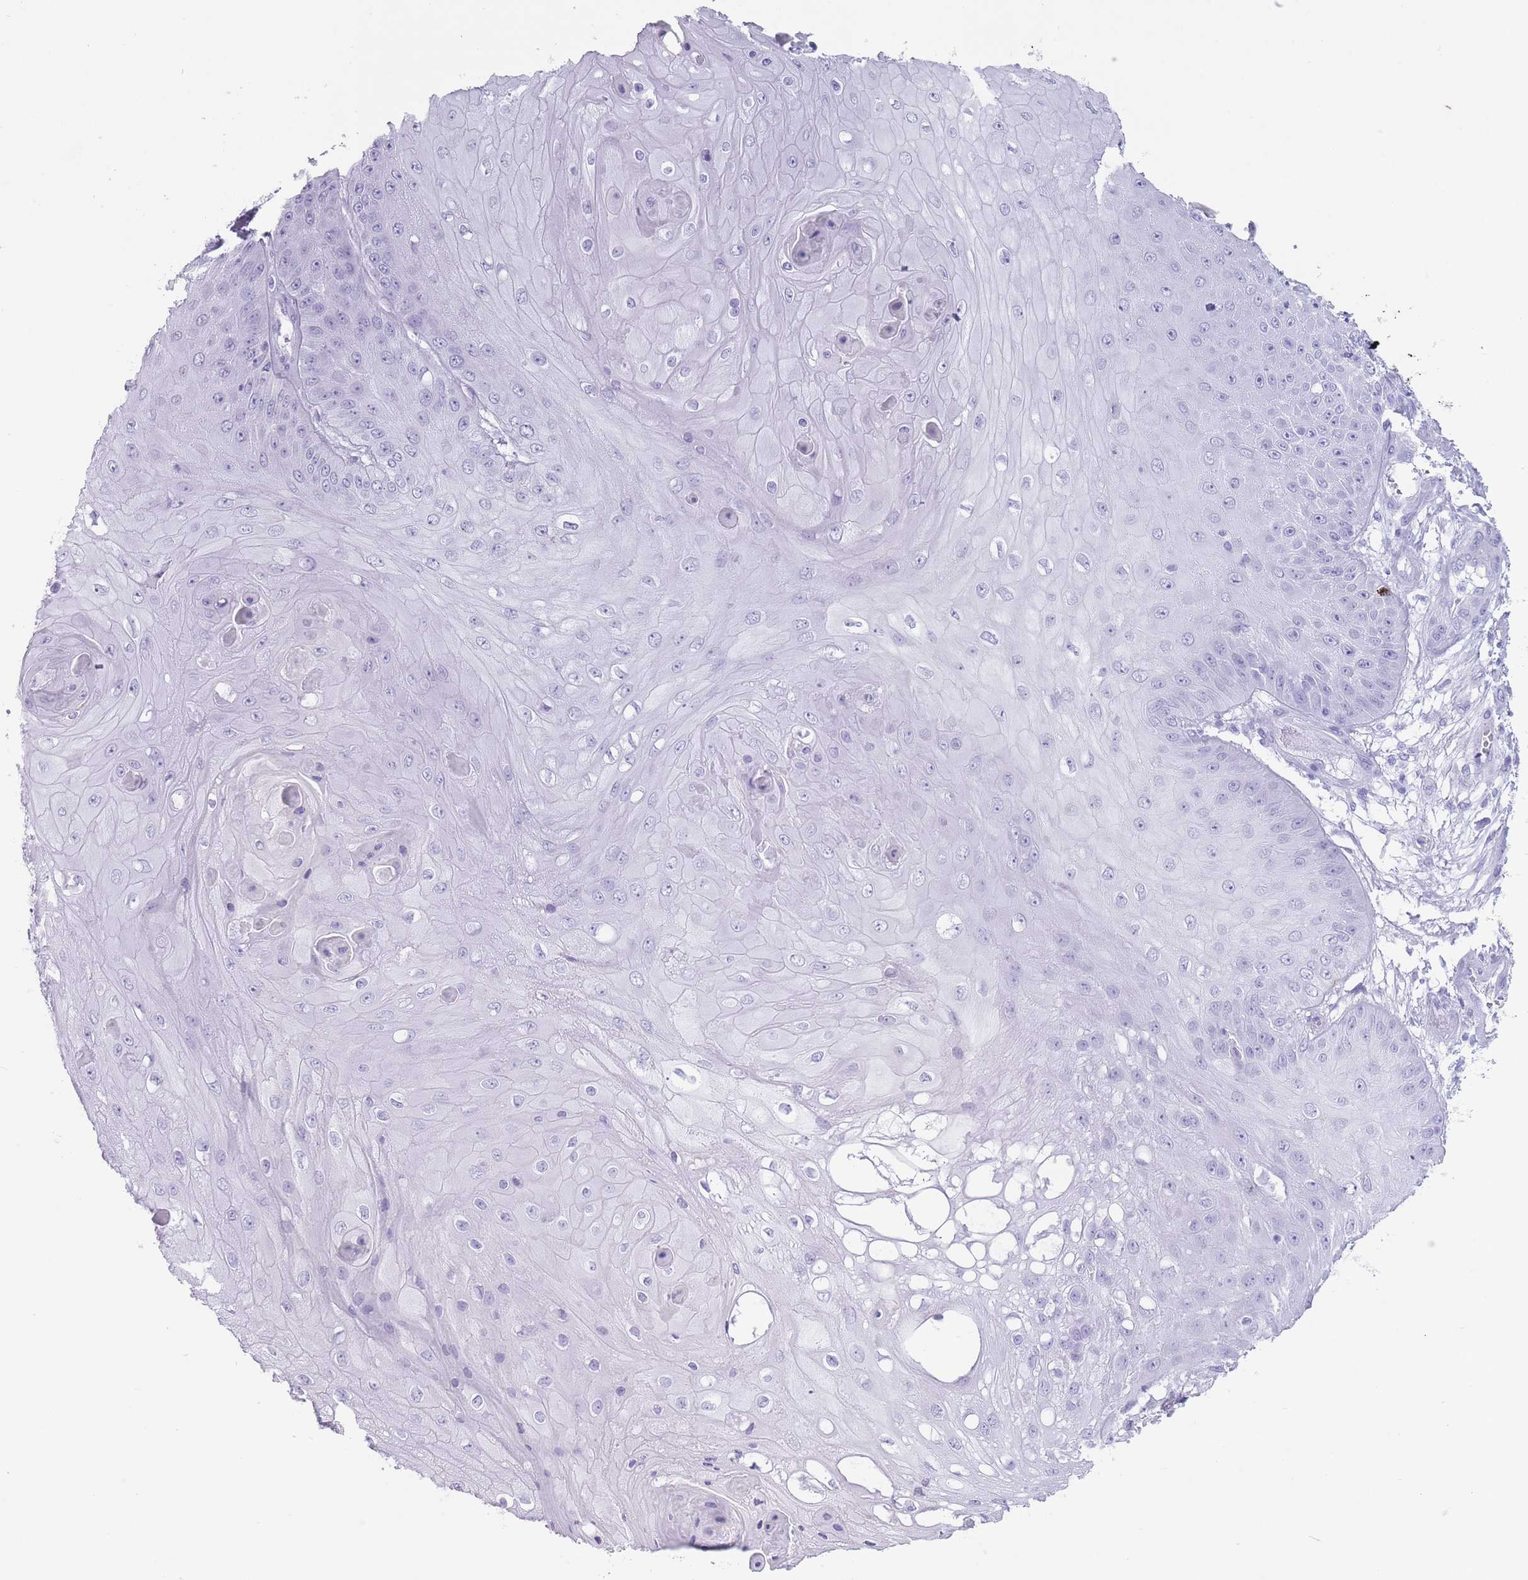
{"staining": {"intensity": "negative", "quantity": "none", "location": "none"}, "tissue": "skin cancer", "cell_type": "Tumor cells", "image_type": "cancer", "snomed": [{"axis": "morphology", "description": "Squamous cell carcinoma, NOS"}, {"axis": "topography", "description": "Skin"}], "caption": "Immunohistochemistry histopathology image of human skin cancer (squamous cell carcinoma) stained for a protein (brown), which reveals no positivity in tumor cells. (DAB (3,3'-diaminobenzidine) immunohistochemistry, high magnification).", "gene": "OR4F21", "patient": {"sex": "male", "age": 70}}